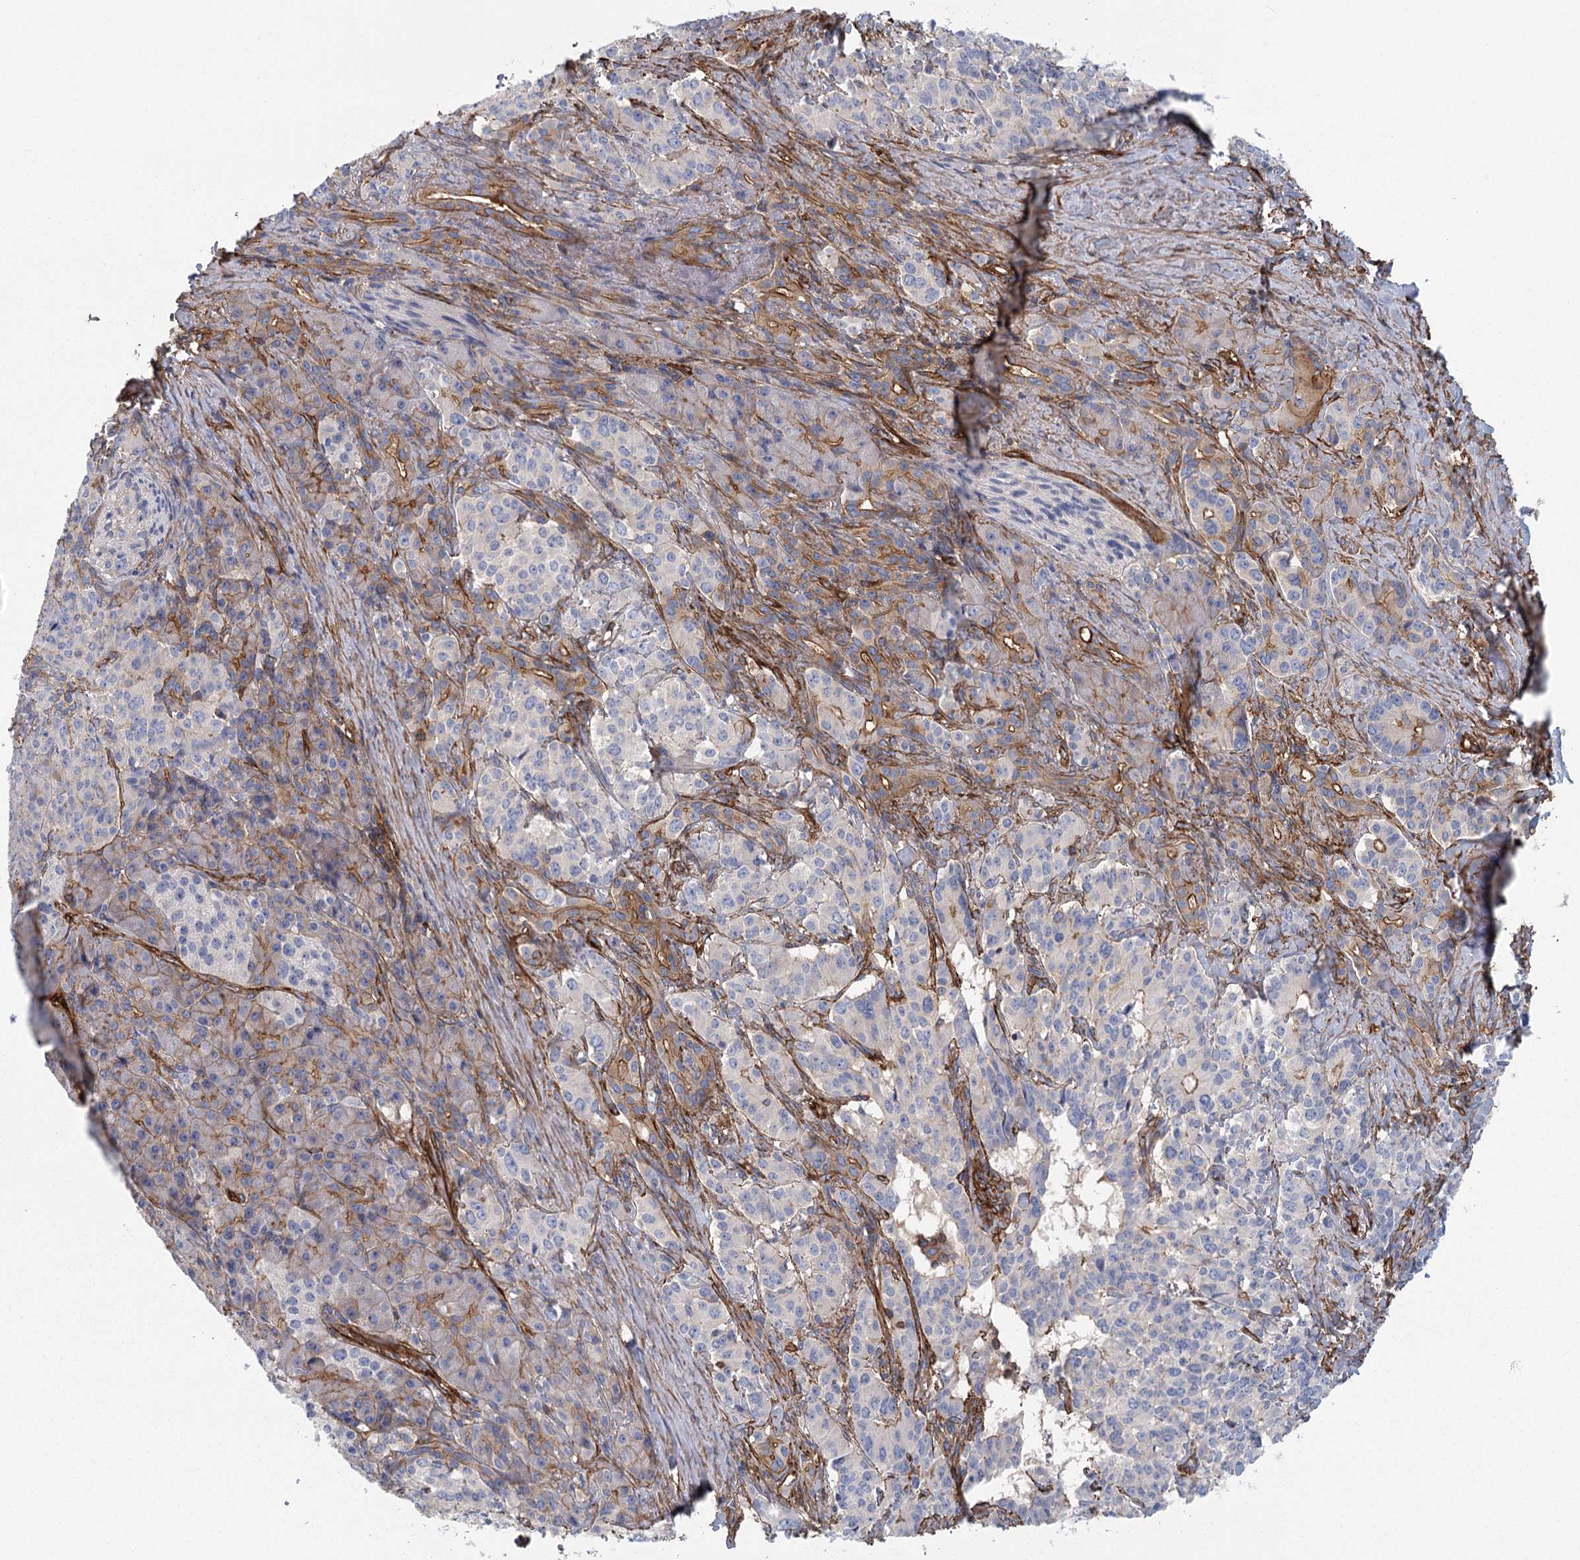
{"staining": {"intensity": "weak", "quantity": "<25%", "location": "cytoplasmic/membranous"}, "tissue": "pancreatic cancer", "cell_type": "Tumor cells", "image_type": "cancer", "snomed": [{"axis": "morphology", "description": "Adenocarcinoma, NOS"}, {"axis": "topography", "description": "Pancreas"}], "caption": "This is an IHC histopathology image of pancreatic adenocarcinoma. There is no positivity in tumor cells.", "gene": "IFT46", "patient": {"sex": "female", "age": 74}}